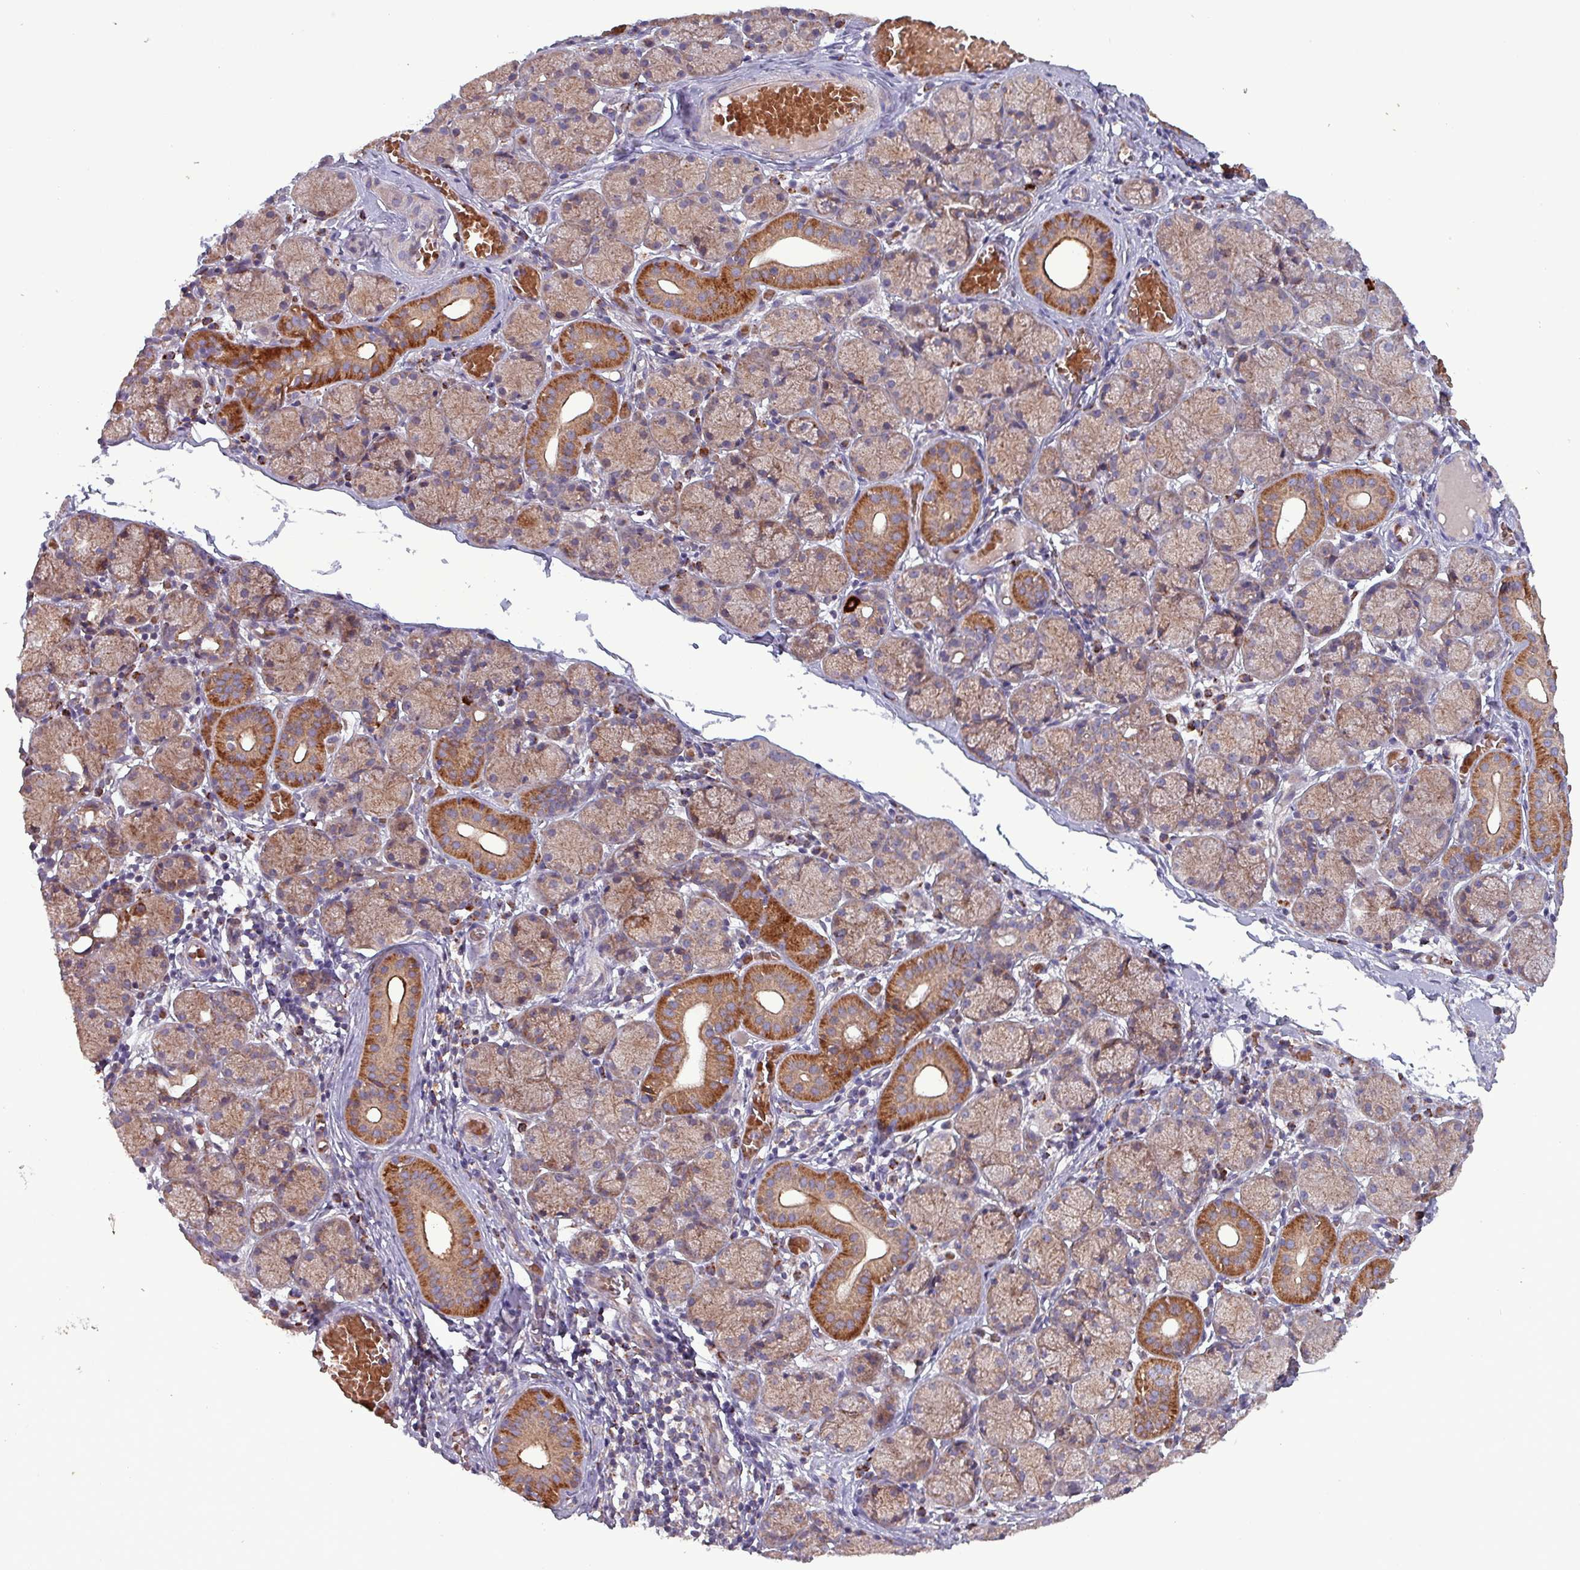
{"staining": {"intensity": "strong", "quantity": "25%-75%", "location": "cytoplasmic/membranous"}, "tissue": "salivary gland", "cell_type": "Glandular cells", "image_type": "normal", "snomed": [{"axis": "morphology", "description": "Normal tissue, NOS"}, {"axis": "topography", "description": "Salivary gland"}], "caption": "Normal salivary gland reveals strong cytoplasmic/membranous expression in about 25%-75% of glandular cells.", "gene": "ZNF322", "patient": {"sex": "female", "age": 24}}